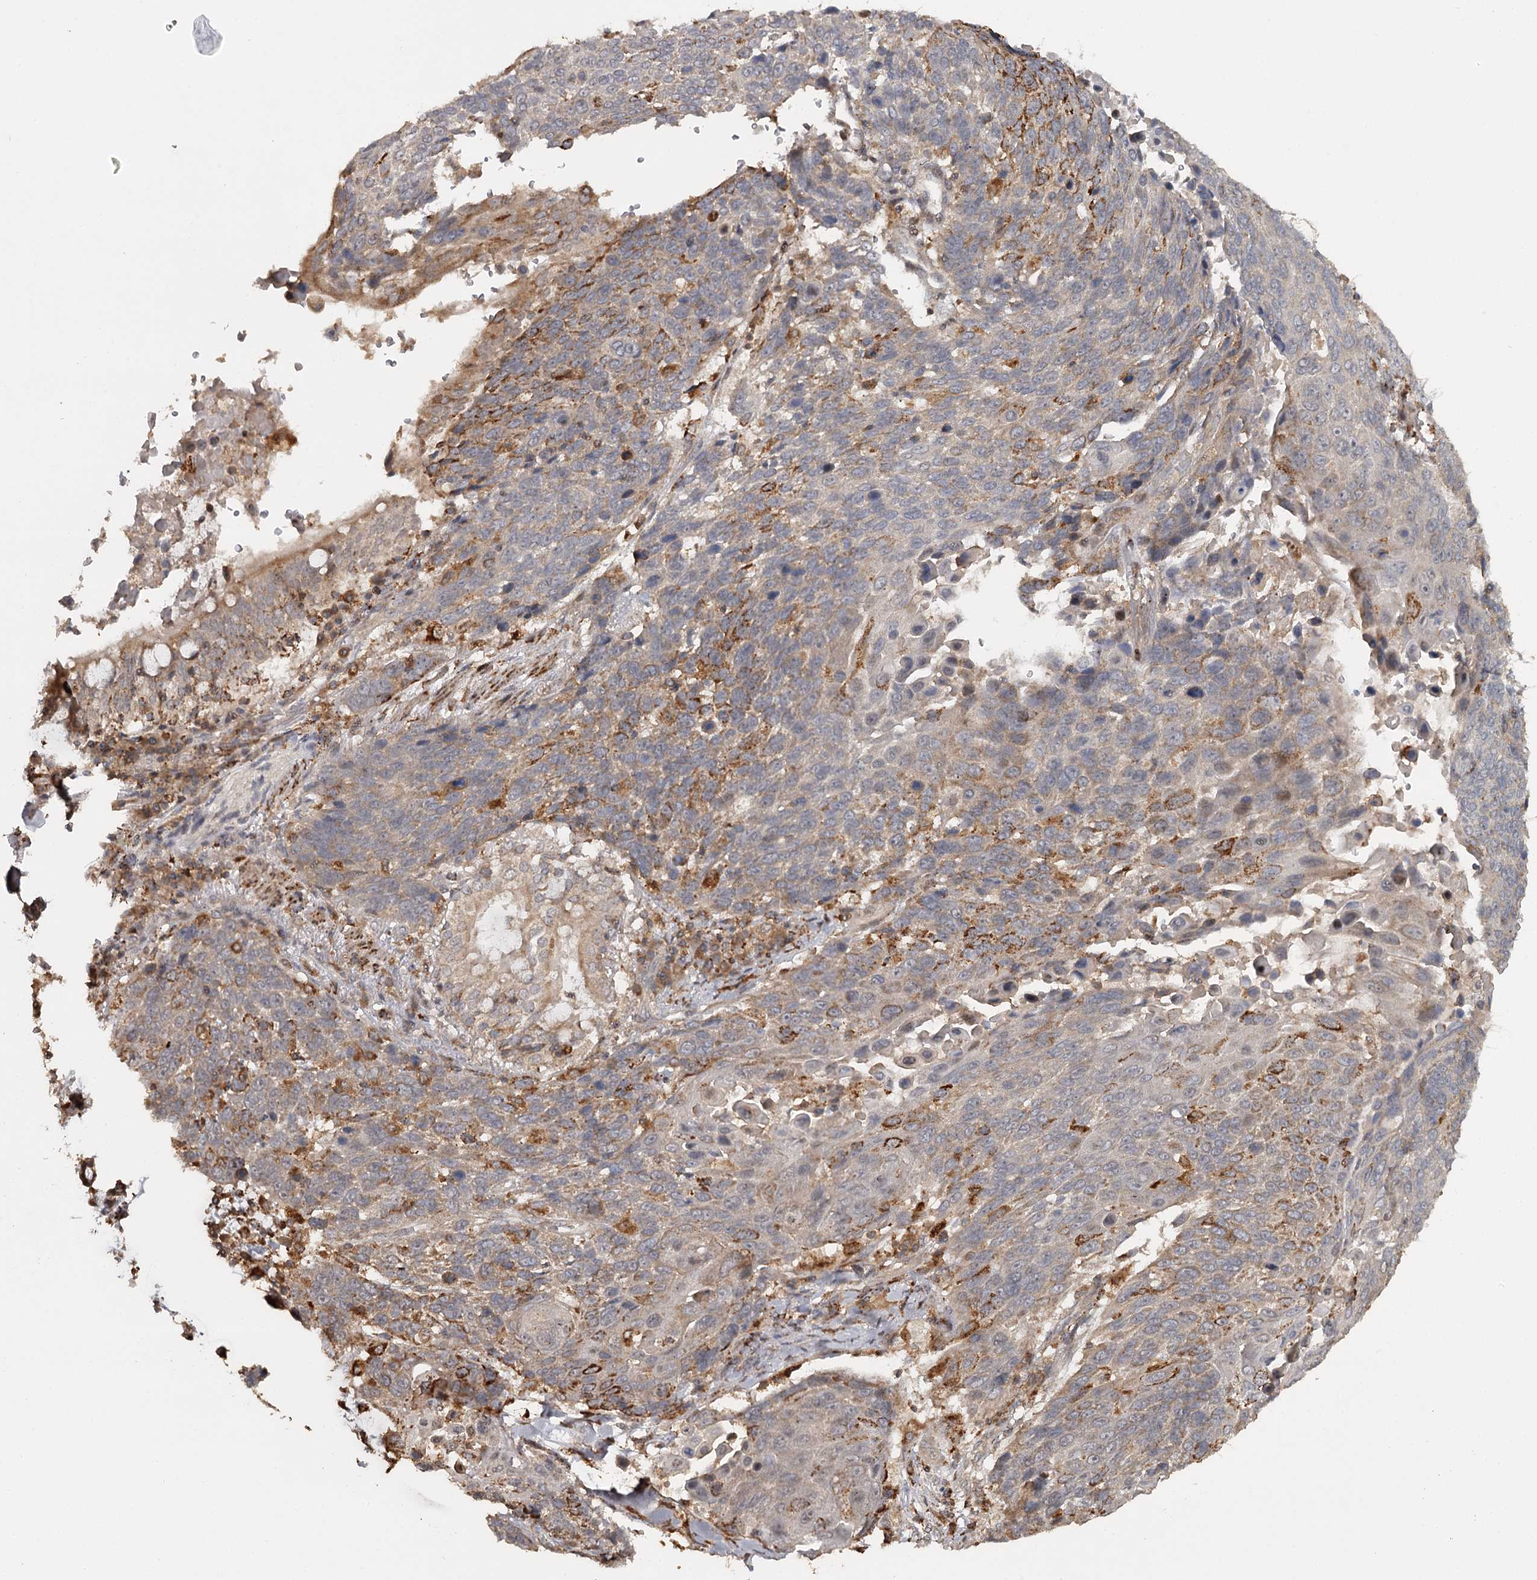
{"staining": {"intensity": "moderate", "quantity": "<25%", "location": "cytoplasmic/membranous"}, "tissue": "lung cancer", "cell_type": "Tumor cells", "image_type": "cancer", "snomed": [{"axis": "morphology", "description": "Squamous cell carcinoma, NOS"}, {"axis": "topography", "description": "Lung"}], "caption": "Lung cancer tissue exhibits moderate cytoplasmic/membranous expression in about <25% of tumor cells, visualized by immunohistochemistry. The staining was performed using DAB (3,3'-diaminobenzidine), with brown indicating positive protein expression. Nuclei are stained blue with hematoxylin.", "gene": "FAXC", "patient": {"sex": "male", "age": 66}}